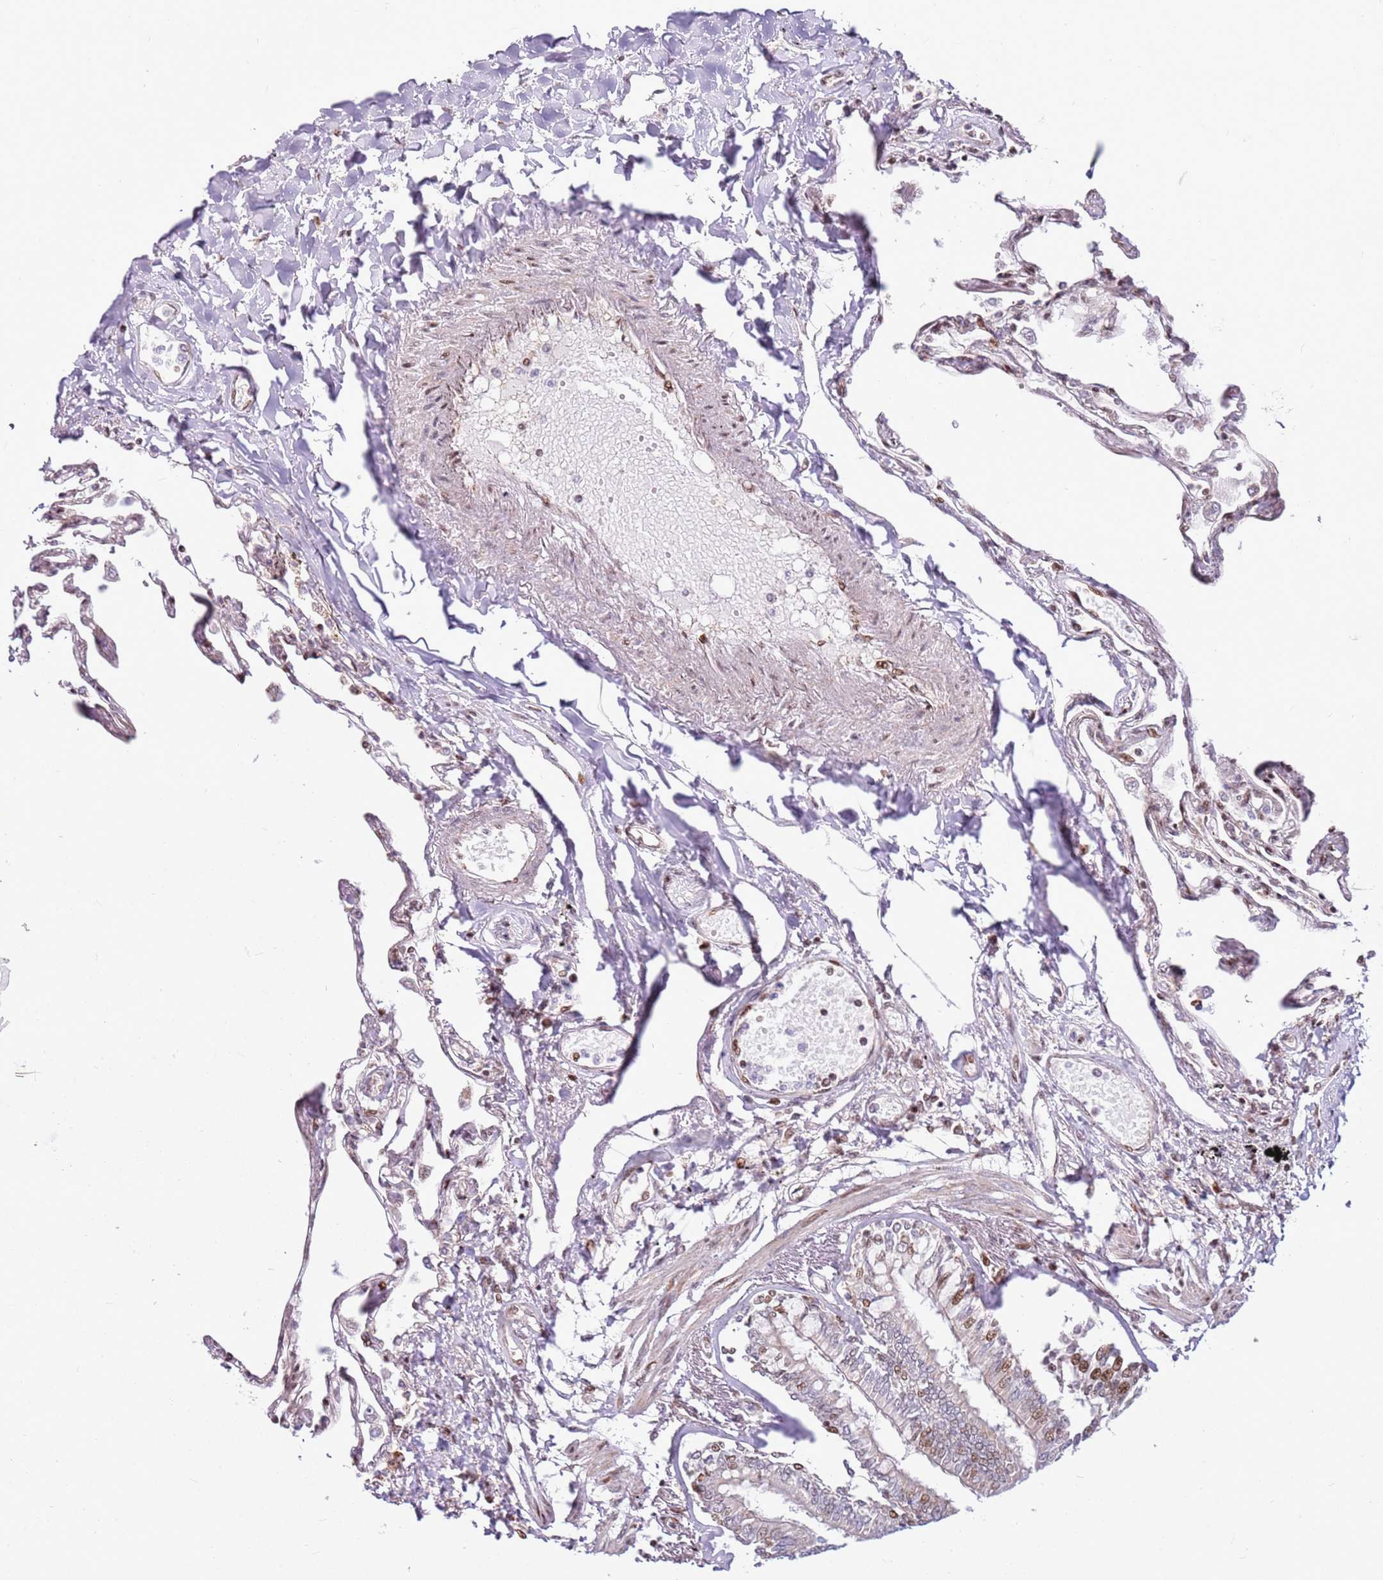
{"staining": {"intensity": "moderate", "quantity": "25%-75%", "location": "nuclear"}, "tissue": "lung", "cell_type": "Alveolar cells", "image_type": "normal", "snomed": [{"axis": "morphology", "description": "Normal tissue, NOS"}, {"axis": "topography", "description": "Lung"}], "caption": "An immunohistochemistry (IHC) photomicrograph of normal tissue is shown. Protein staining in brown labels moderate nuclear positivity in lung within alveolar cells. (Stains: DAB (3,3'-diaminobenzidine) in brown, nuclei in blue, Microscopy: brightfield microscopy at high magnification).", "gene": "PCTP", "patient": {"sex": "female", "age": 67}}